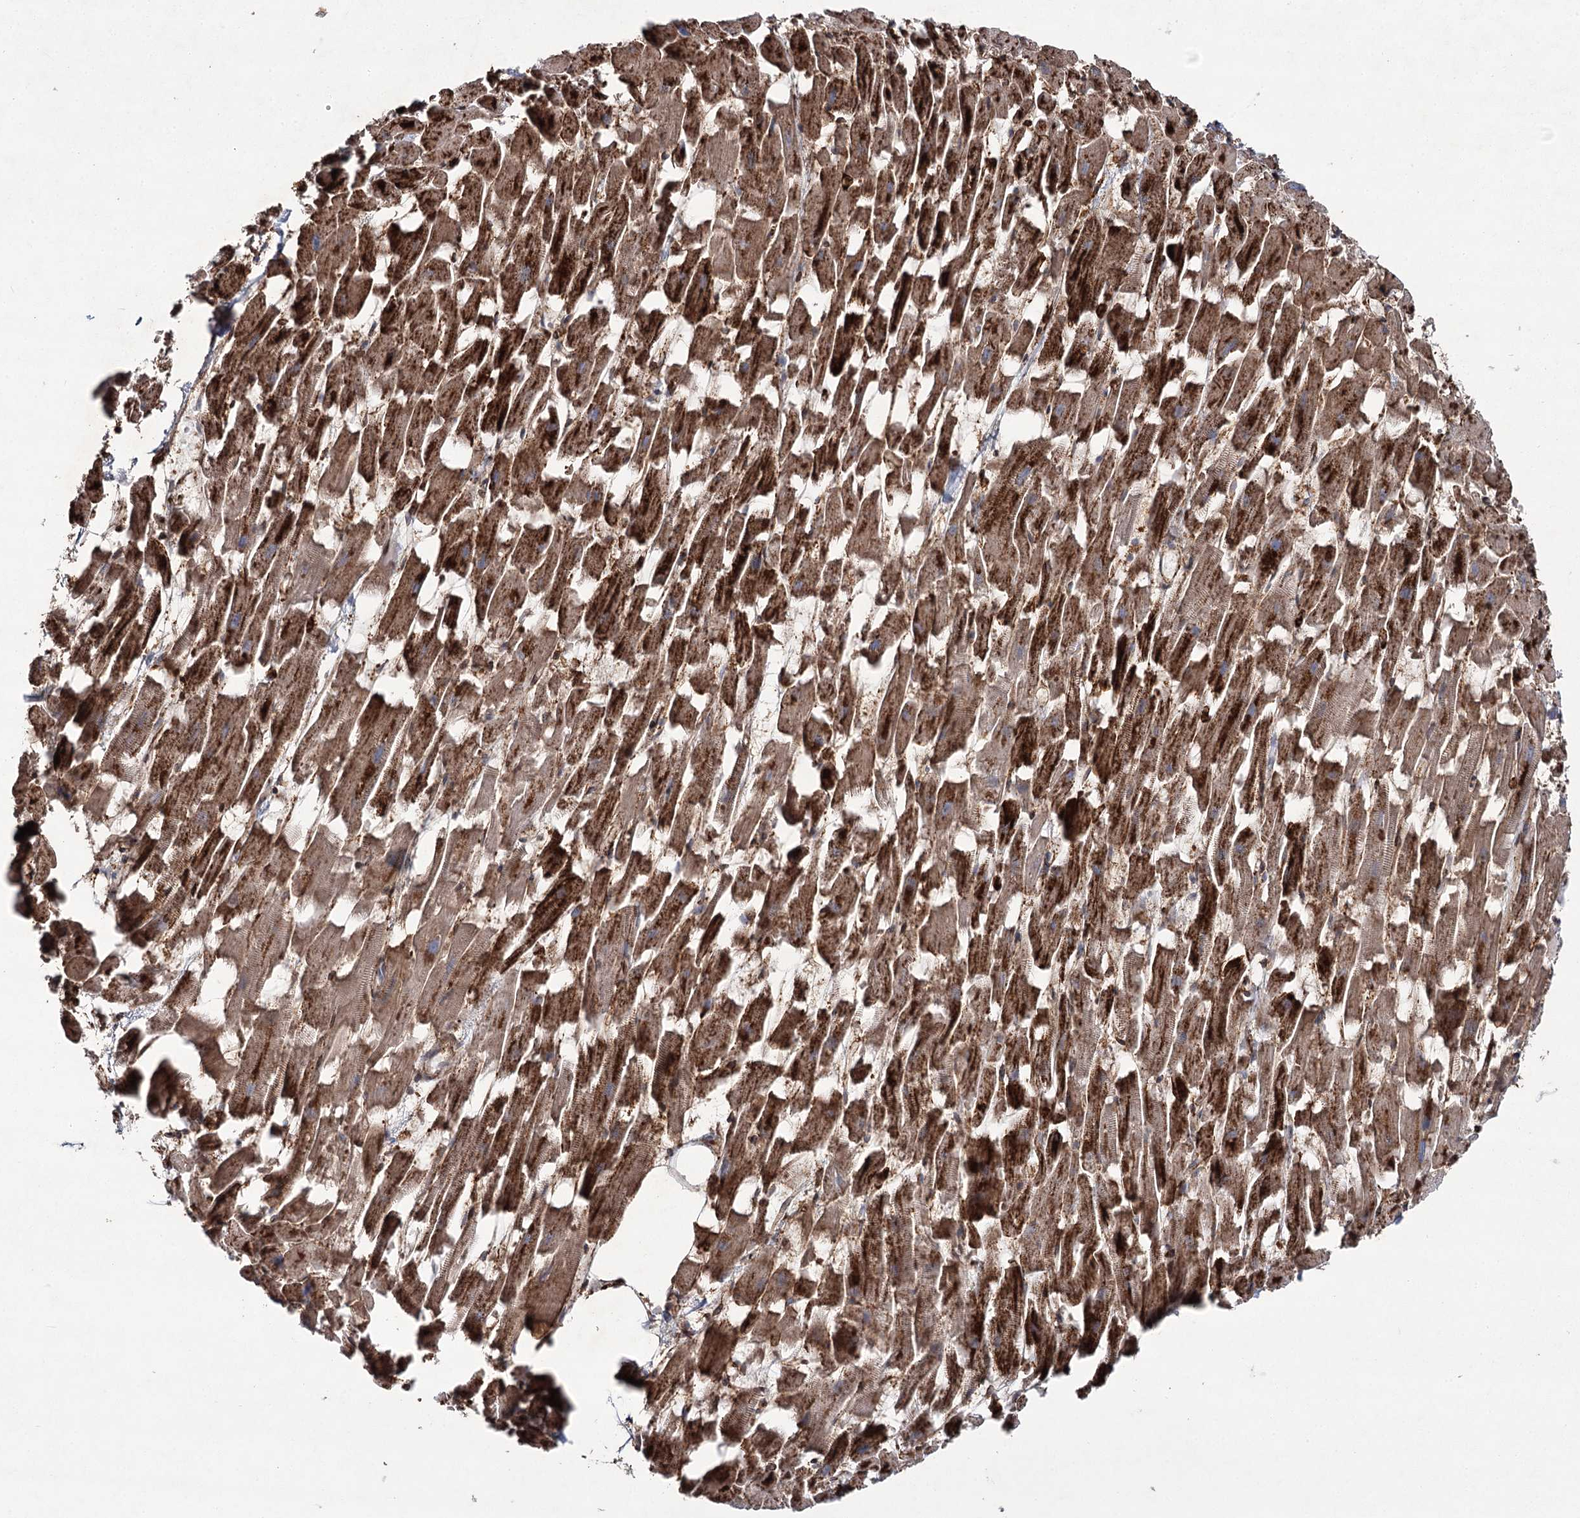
{"staining": {"intensity": "strong", "quantity": ">75%", "location": "cytoplasmic/membranous"}, "tissue": "heart muscle", "cell_type": "Cardiomyocytes", "image_type": "normal", "snomed": [{"axis": "morphology", "description": "Normal tissue, NOS"}, {"axis": "topography", "description": "Heart"}], "caption": "A brown stain highlights strong cytoplasmic/membranous expression of a protein in cardiomyocytes of benign human heart muscle. Immunohistochemistry (ihc) stains the protein in brown and the nuclei are stained blue.", "gene": "DCUN1D4", "patient": {"sex": "female", "age": 64}}